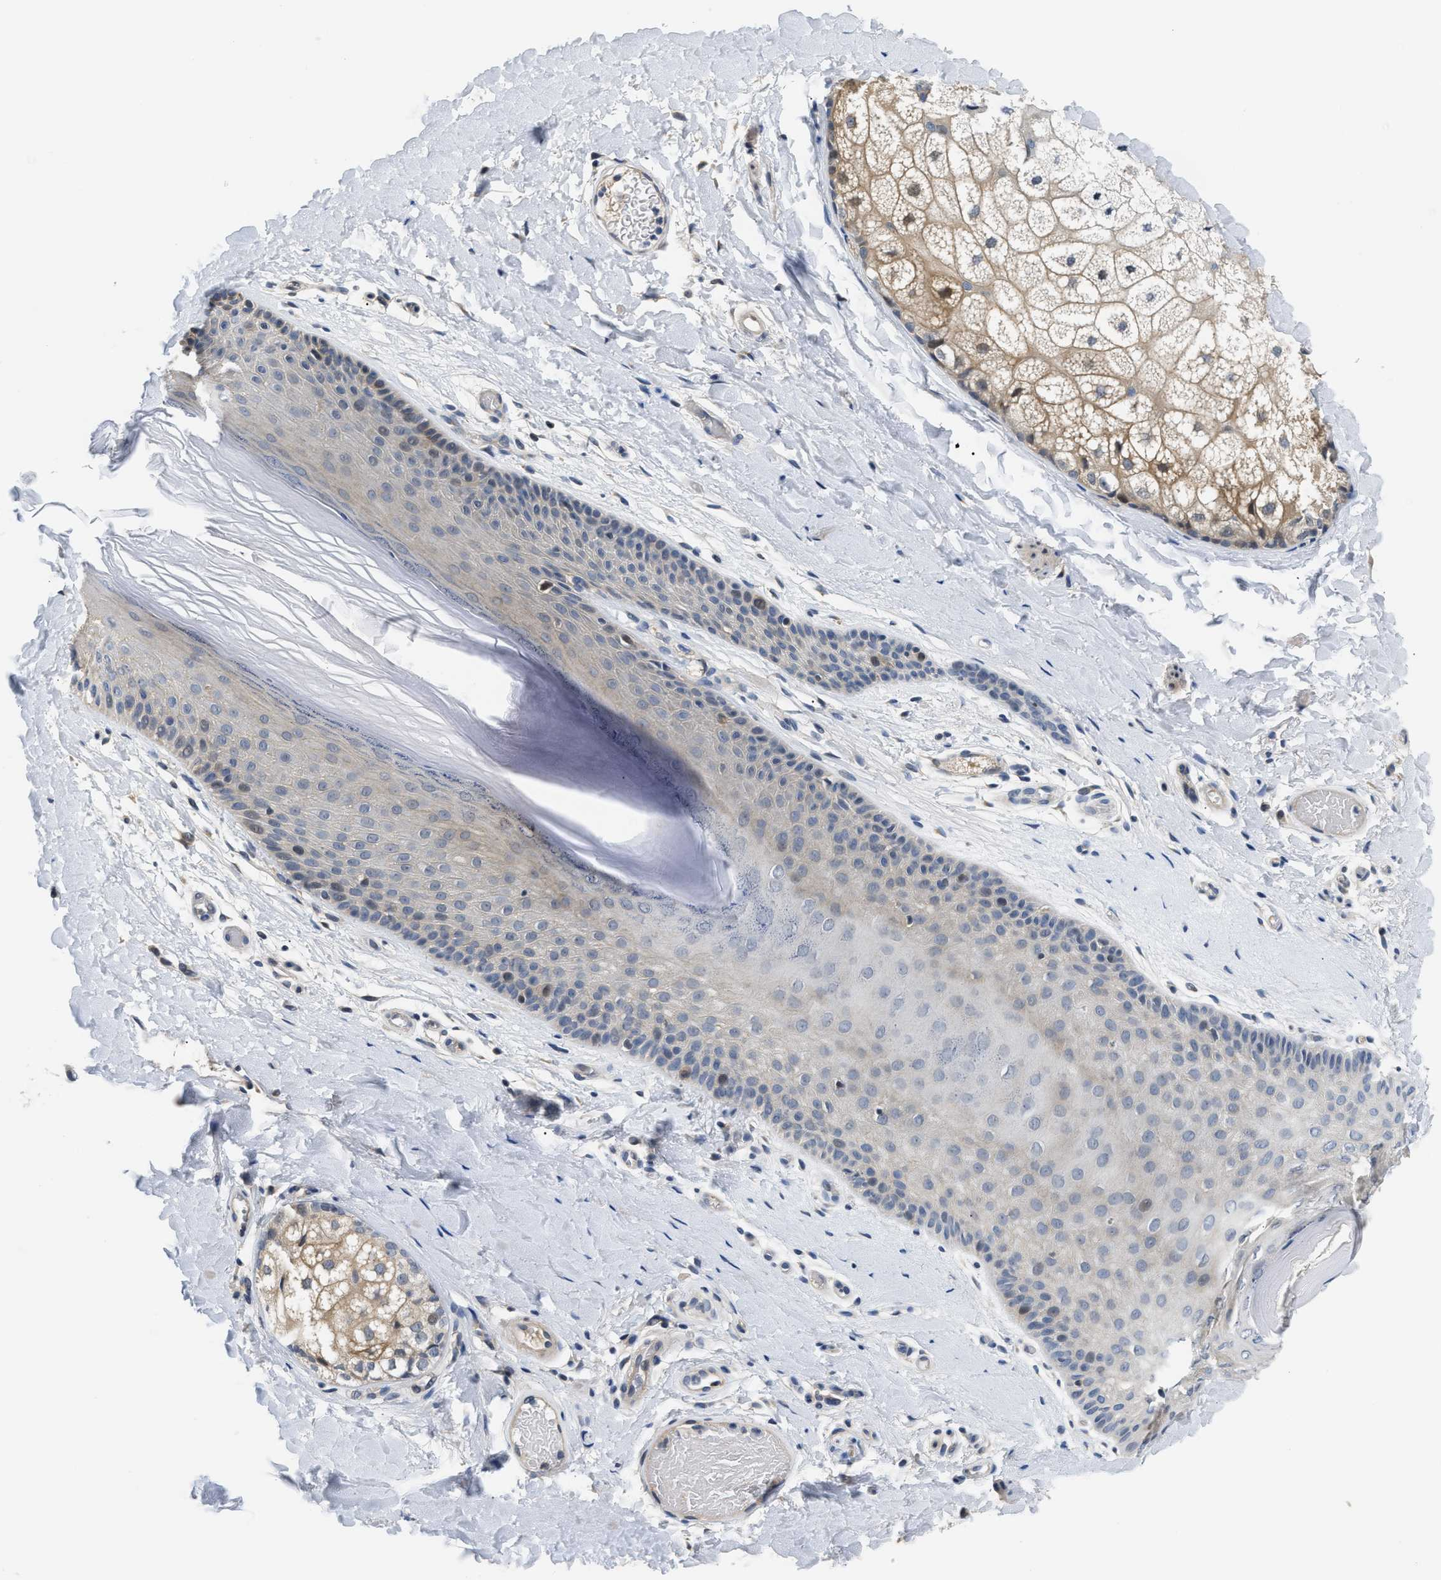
{"staining": {"intensity": "negative", "quantity": "none", "location": "none"}, "tissue": "skin", "cell_type": "Epidermal cells", "image_type": "normal", "snomed": [{"axis": "morphology", "description": "Normal tissue, NOS"}, {"axis": "topography", "description": "Vulva"}], "caption": "DAB immunohistochemical staining of unremarkable skin reveals no significant staining in epidermal cells.", "gene": "CLGN", "patient": {"sex": "female", "age": 73}}